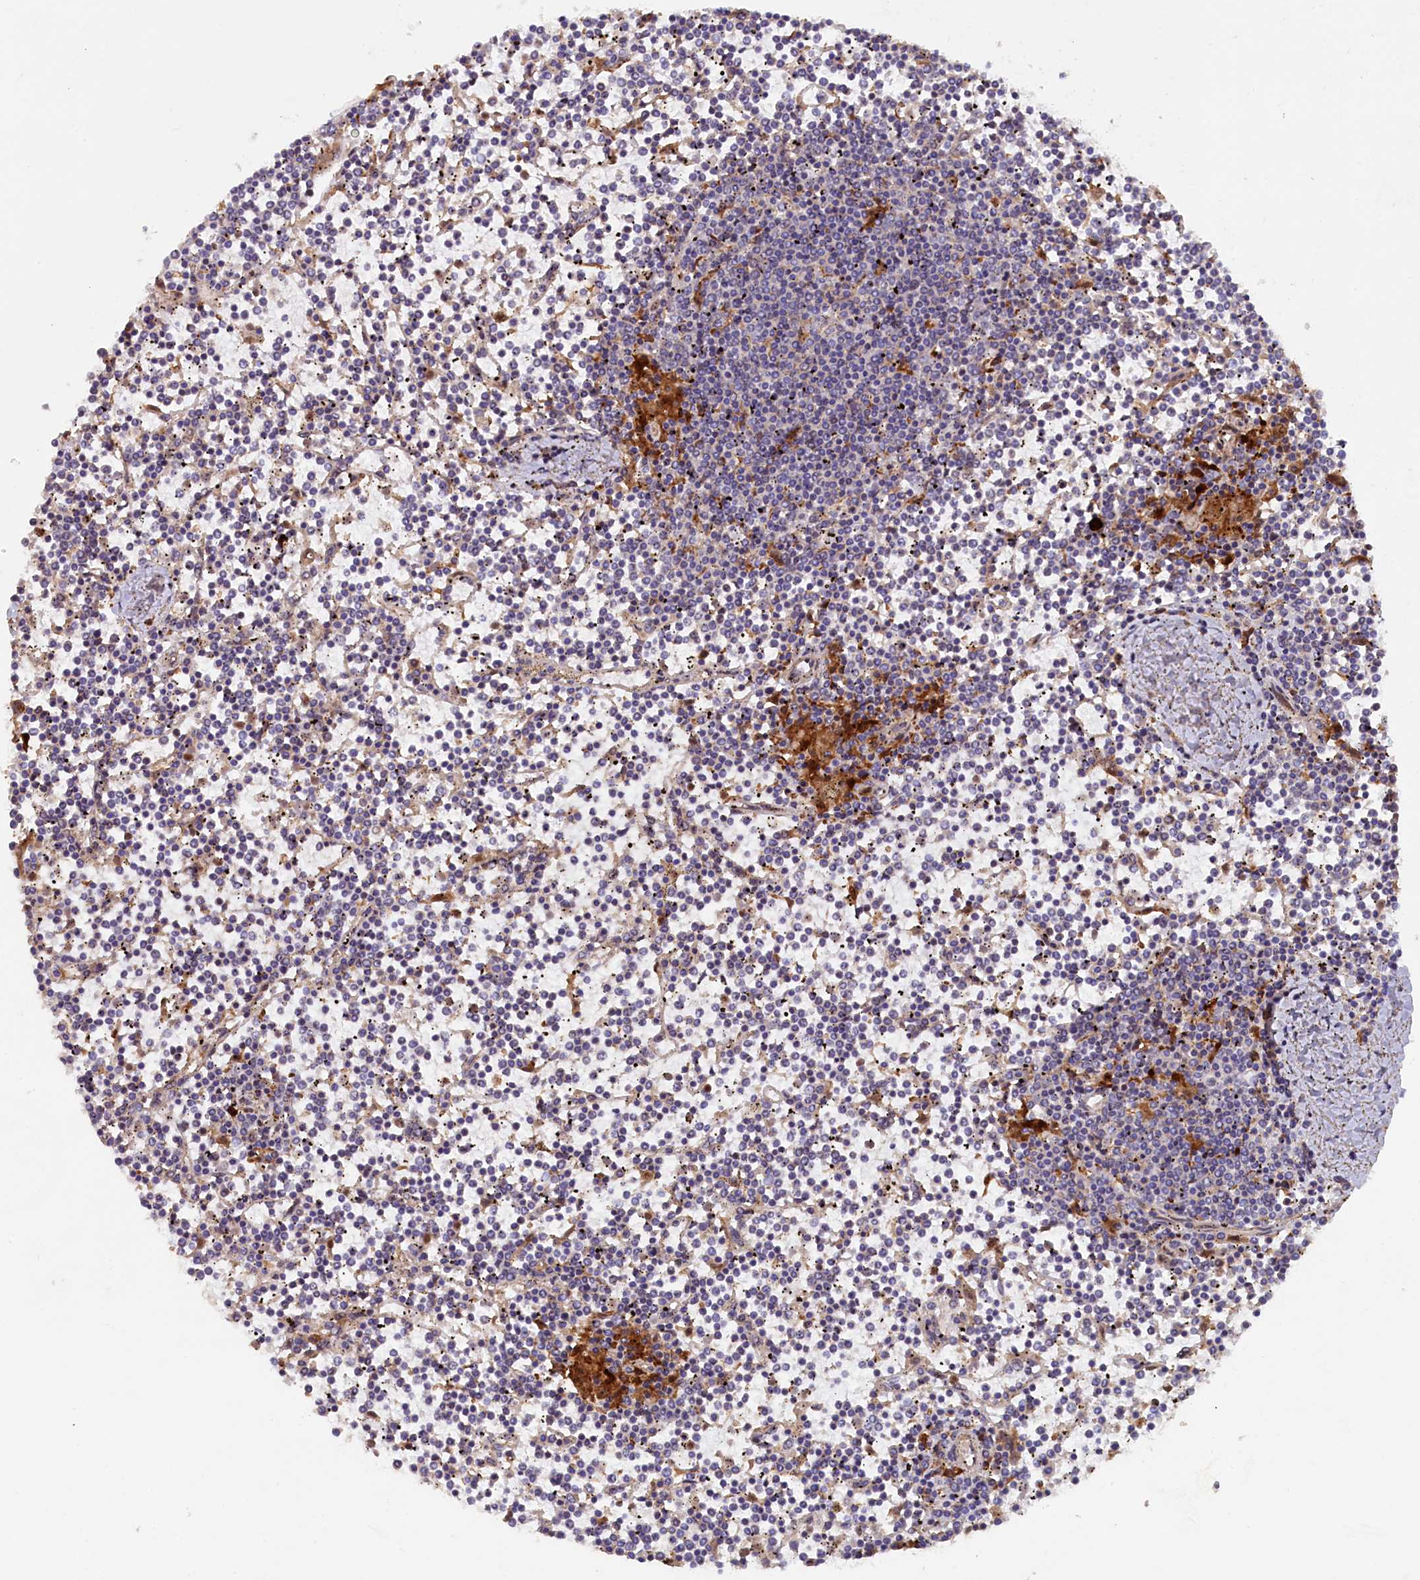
{"staining": {"intensity": "negative", "quantity": "none", "location": "none"}, "tissue": "lymphoma", "cell_type": "Tumor cells", "image_type": "cancer", "snomed": [{"axis": "morphology", "description": "Malignant lymphoma, non-Hodgkin's type, Low grade"}, {"axis": "topography", "description": "Spleen"}], "caption": "This is an IHC image of low-grade malignant lymphoma, non-Hodgkin's type. There is no positivity in tumor cells.", "gene": "FERMT1", "patient": {"sex": "female", "age": 19}}